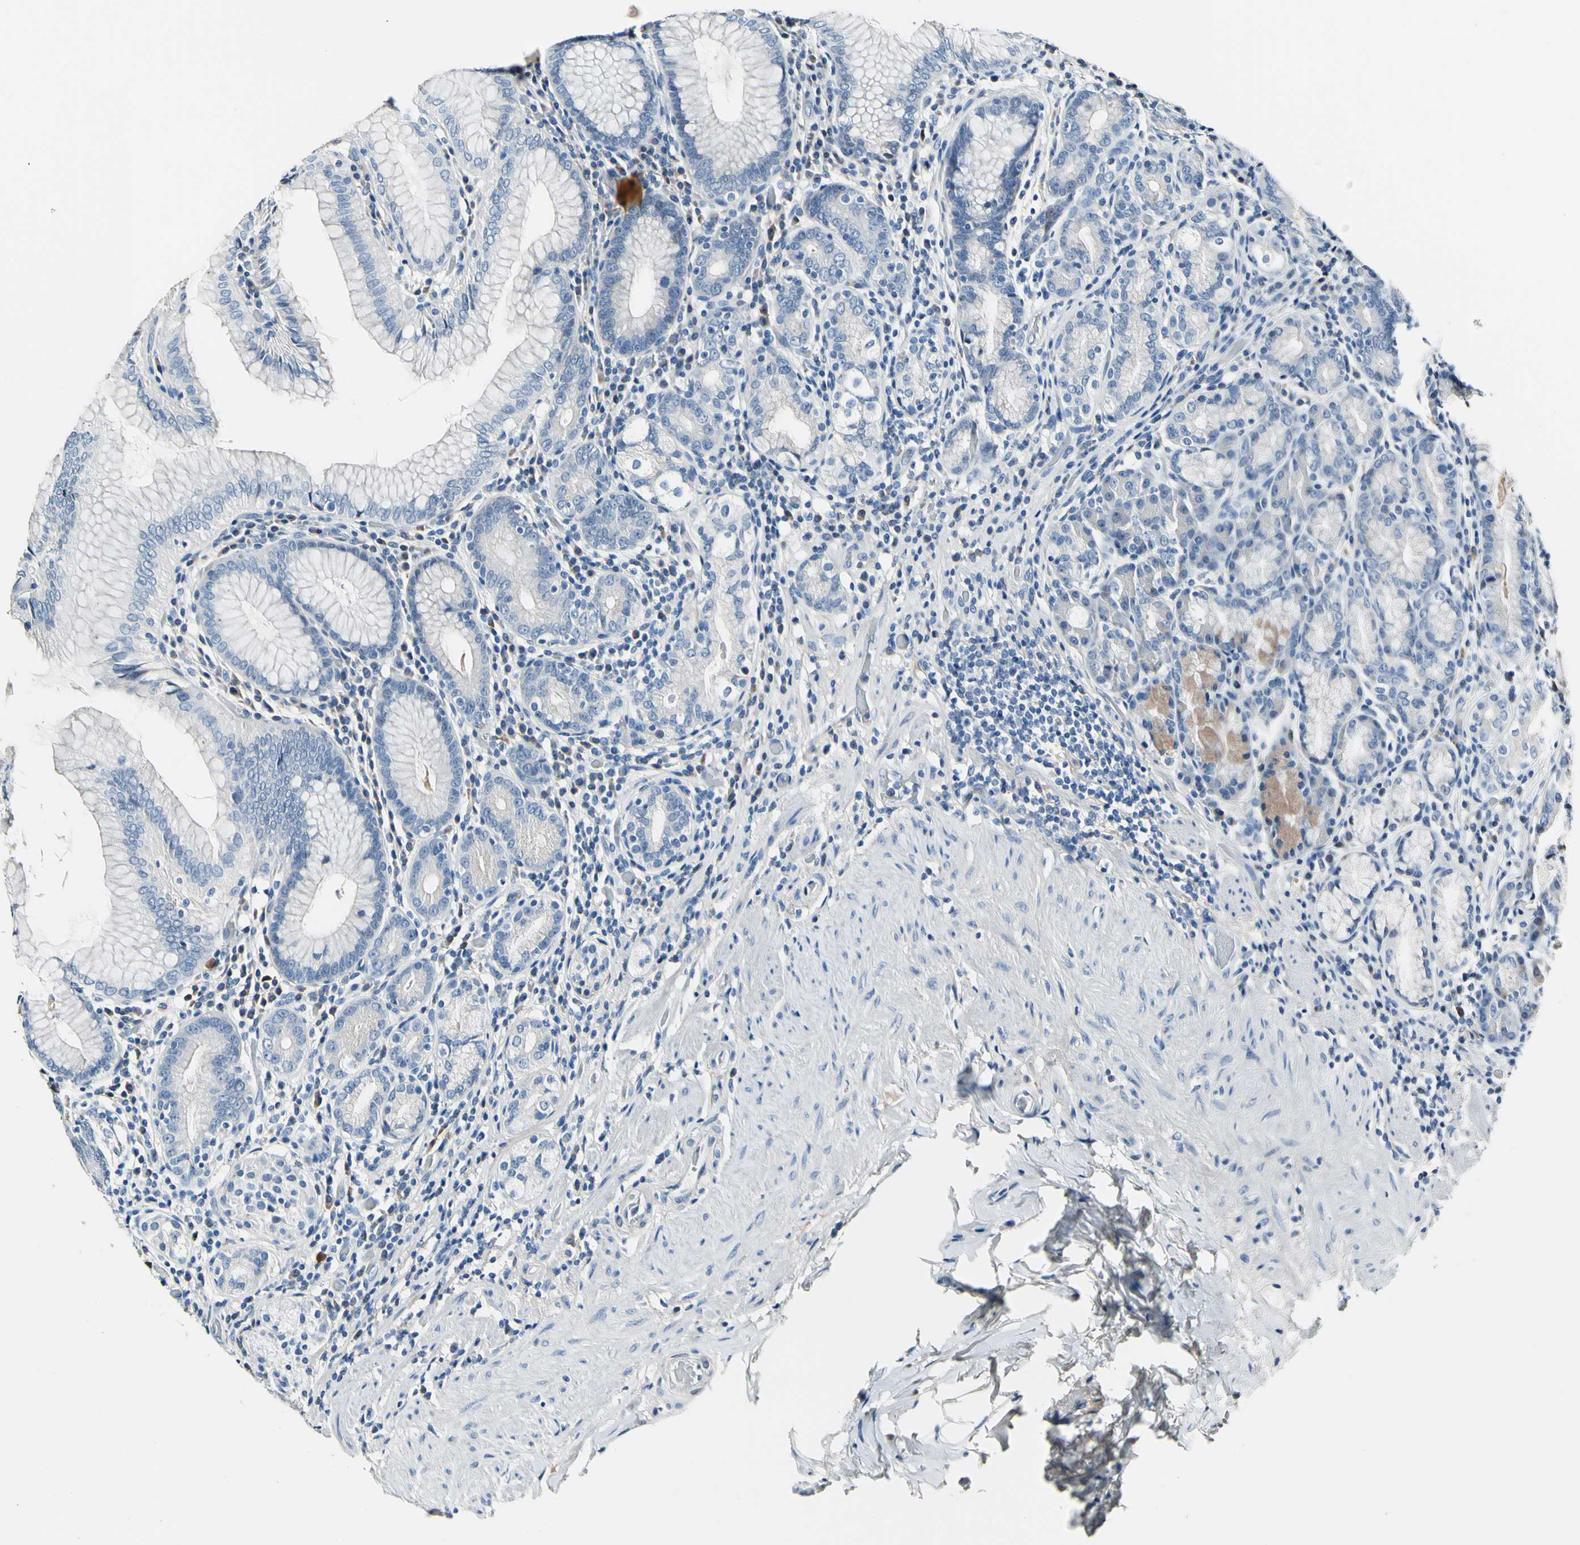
{"staining": {"intensity": "weak", "quantity": "<25%", "location": "cytoplasmic/membranous"}, "tissue": "stomach", "cell_type": "Glandular cells", "image_type": "normal", "snomed": [{"axis": "morphology", "description": "Normal tissue, NOS"}, {"axis": "topography", "description": "Stomach, lower"}], "caption": "IHC micrograph of benign stomach stained for a protein (brown), which demonstrates no positivity in glandular cells.", "gene": "COL6A3", "patient": {"sex": "female", "age": 76}}